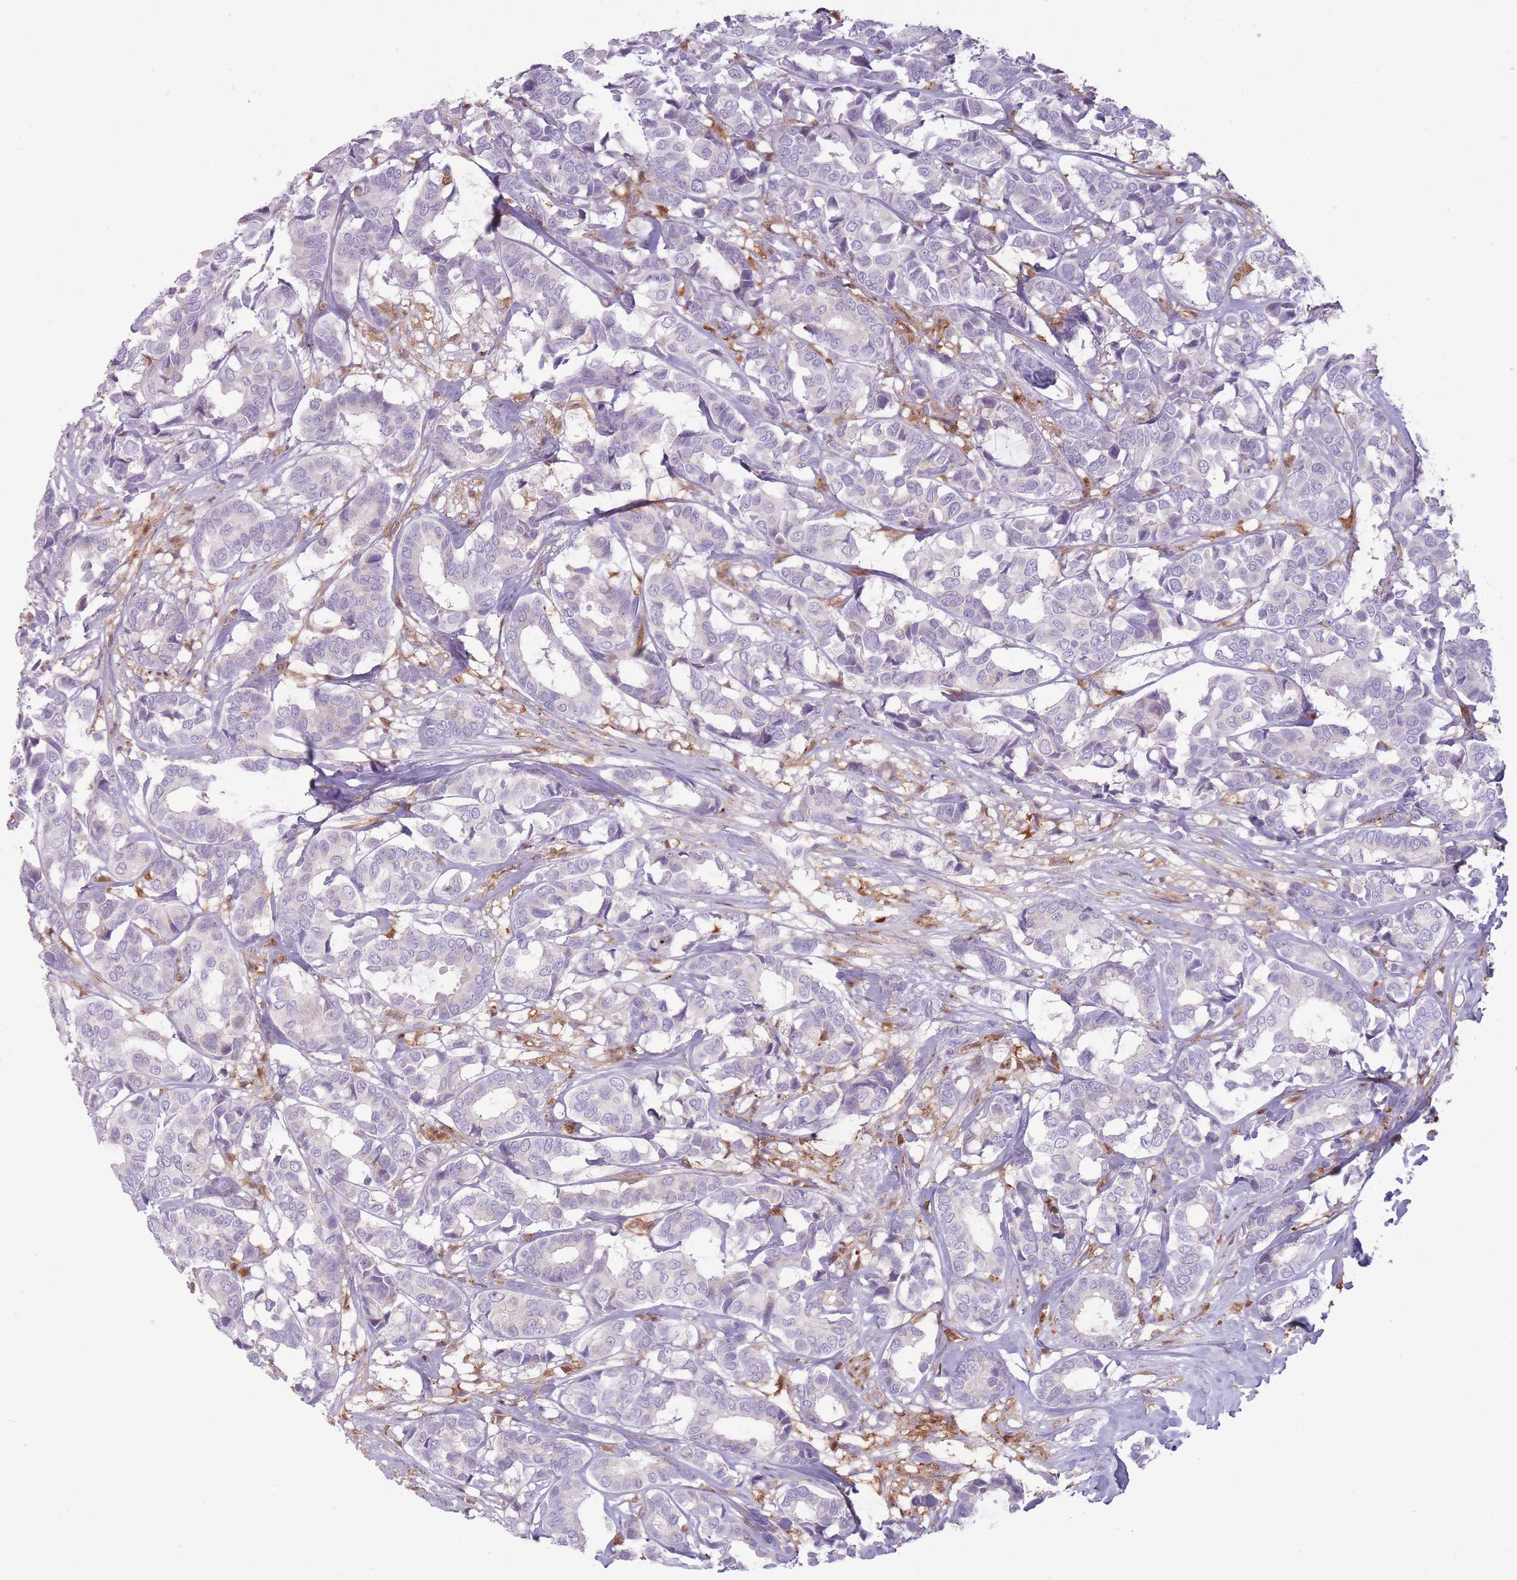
{"staining": {"intensity": "negative", "quantity": "none", "location": "none"}, "tissue": "breast cancer", "cell_type": "Tumor cells", "image_type": "cancer", "snomed": [{"axis": "morphology", "description": "Normal tissue, NOS"}, {"axis": "morphology", "description": "Duct carcinoma"}, {"axis": "topography", "description": "Breast"}], "caption": "An image of human invasive ductal carcinoma (breast) is negative for staining in tumor cells.", "gene": "LGALS9", "patient": {"sex": "female", "age": 87}}